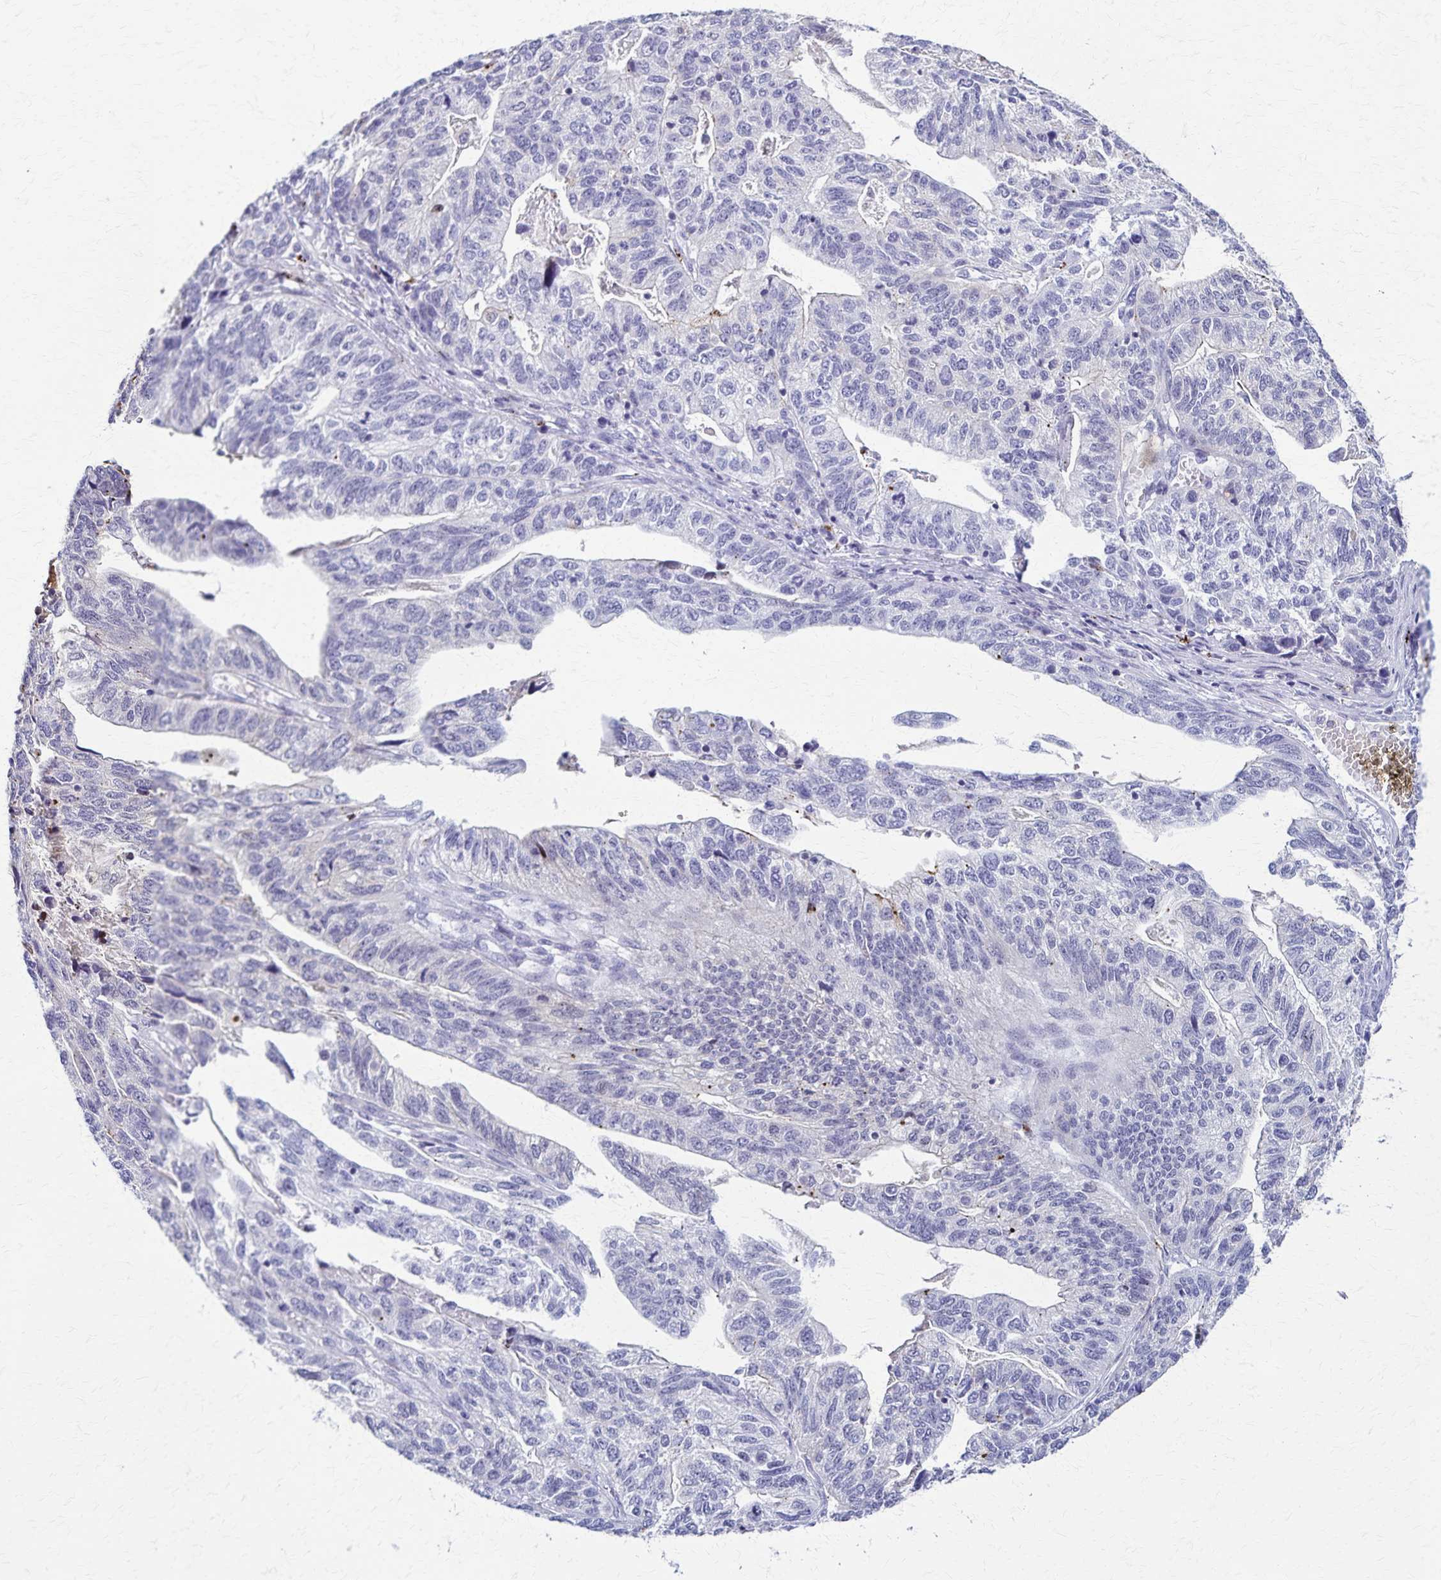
{"staining": {"intensity": "negative", "quantity": "none", "location": "none"}, "tissue": "stomach cancer", "cell_type": "Tumor cells", "image_type": "cancer", "snomed": [{"axis": "morphology", "description": "Adenocarcinoma, NOS"}, {"axis": "topography", "description": "Stomach, upper"}], "caption": "Image shows no protein expression in tumor cells of stomach adenocarcinoma tissue.", "gene": "TMEM60", "patient": {"sex": "female", "age": 67}}